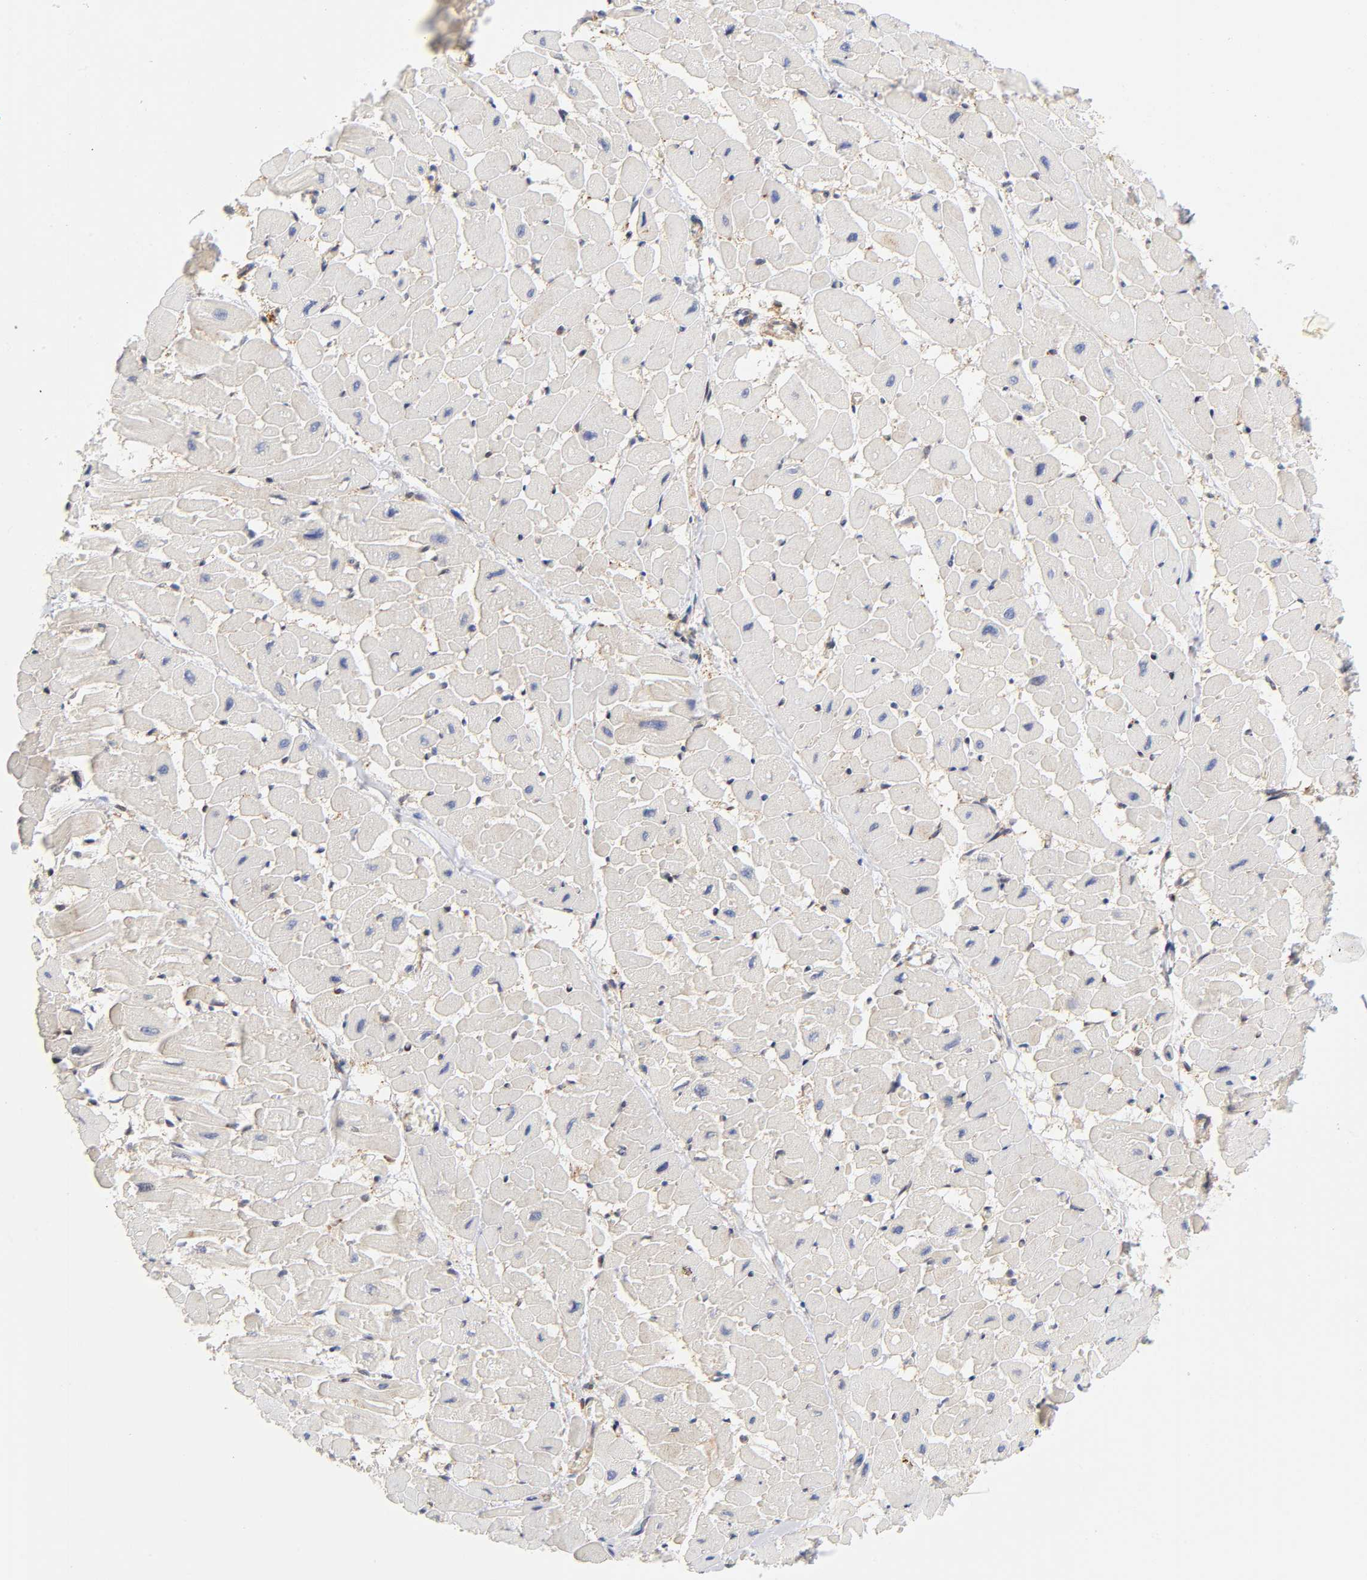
{"staining": {"intensity": "moderate", "quantity": "25%-75%", "location": "cytoplasmic/membranous"}, "tissue": "heart muscle", "cell_type": "Cardiomyocytes", "image_type": "normal", "snomed": [{"axis": "morphology", "description": "Normal tissue, NOS"}, {"axis": "topography", "description": "Heart"}], "caption": "Brown immunohistochemical staining in unremarkable heart muscle demonstrates moderate cytoplasmic/membranous staining in approximately 25%-75% of cardiomyocytes. The protein is shown in brown color, while the nuclei are stained blue.", "gene": "ANXA7", "patient": {"sex": "male", "age": 45}}